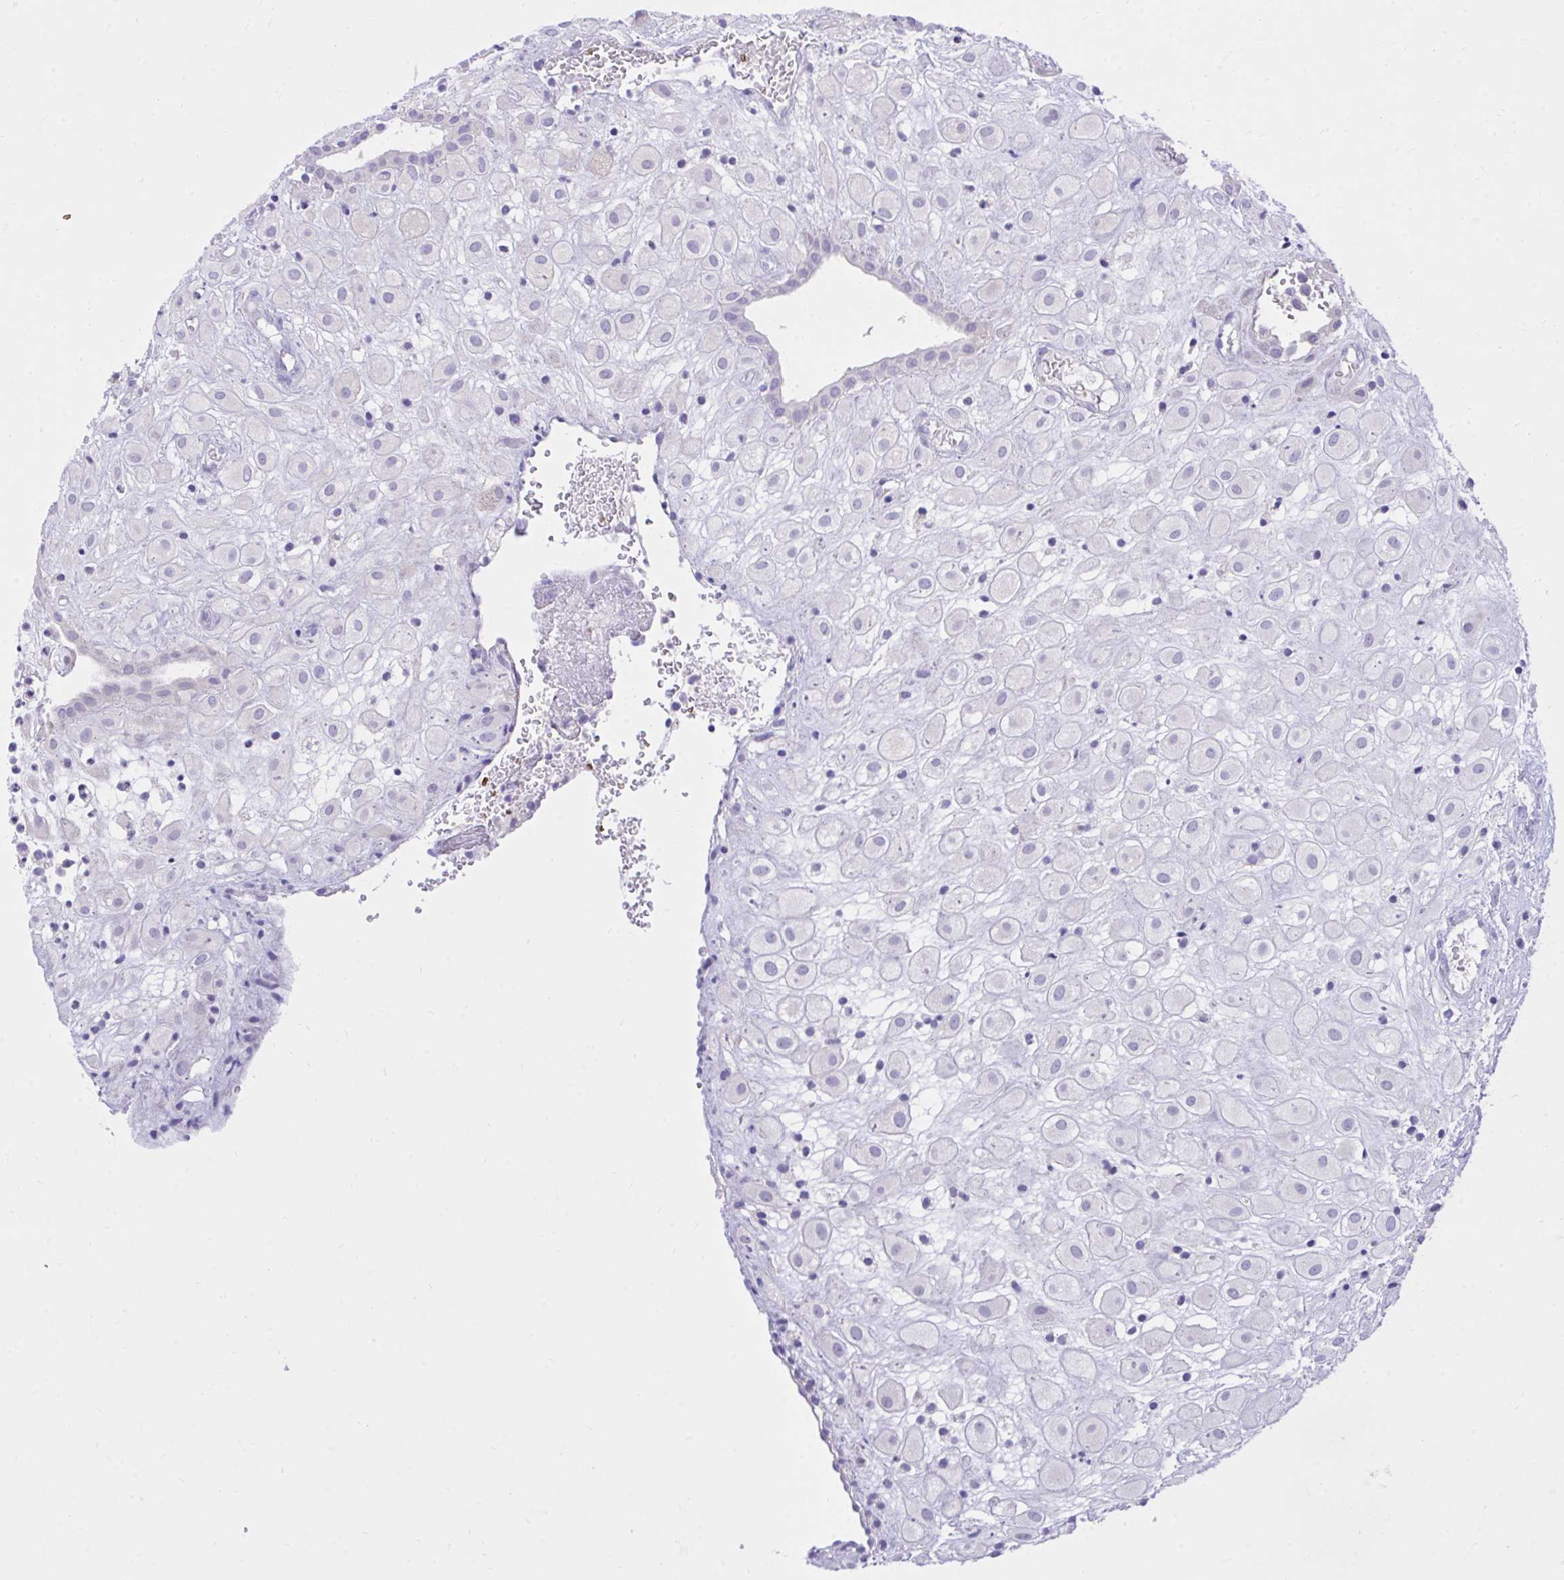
{"staining": {"intensity": "negative", "quantity": "none", "location": "none"}, "tissue": "placenta", "cell_type": "Decidual cells", "image_type": "normal", "snomed": [{"axis": "morphology", "description": "Normal tissue, NOS"}, {"axis": "topography", "description": "Placenta"}], "caption": "Immunohistochemistry histopathology image of benign placenta: placenta stained with DAB exhibits no significant protein positivity in decidual cells.", "gene": "PLEKHH1", "patient": {"sex": "female", "age": 24}}